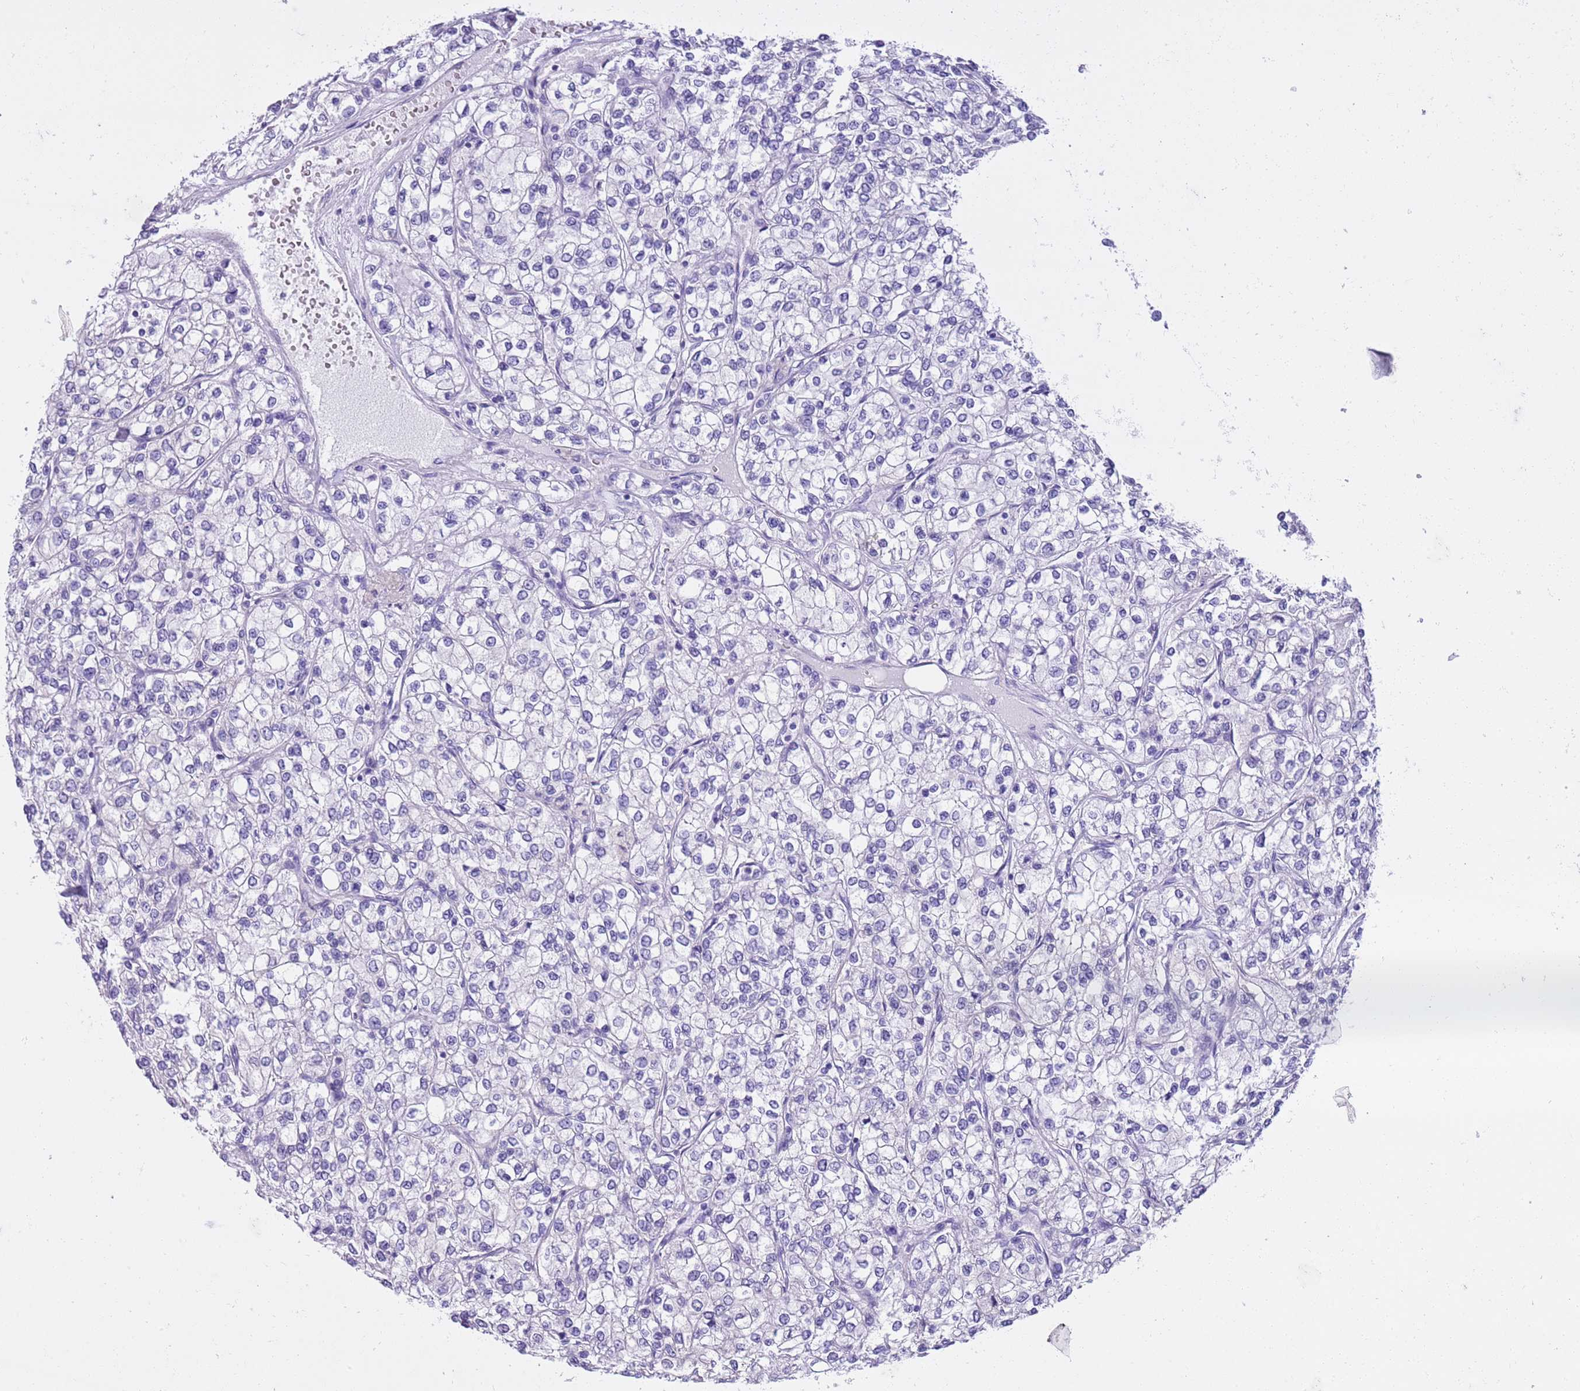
{"staining": {"intensity": "negative", "quantity": "none", "location": "none"}, "tissue": "renal cancer", "cell_type": "Tumor cells", "image_type": "cancer", "snomed": [{"axis": "morphology", "description": "Adenocarcinoma, NOS"}, {"axis": "topography", "description": "Kidney"}], "caption": "Renal cancer was stained to show a protein in brown. There is no significant positivity in tumor cells. (Brightfield microscopy of DAB immunohistochemistry at high magnification).", "gene": "TMEM185B", "patient": {"sex": "male", "age": 80}}